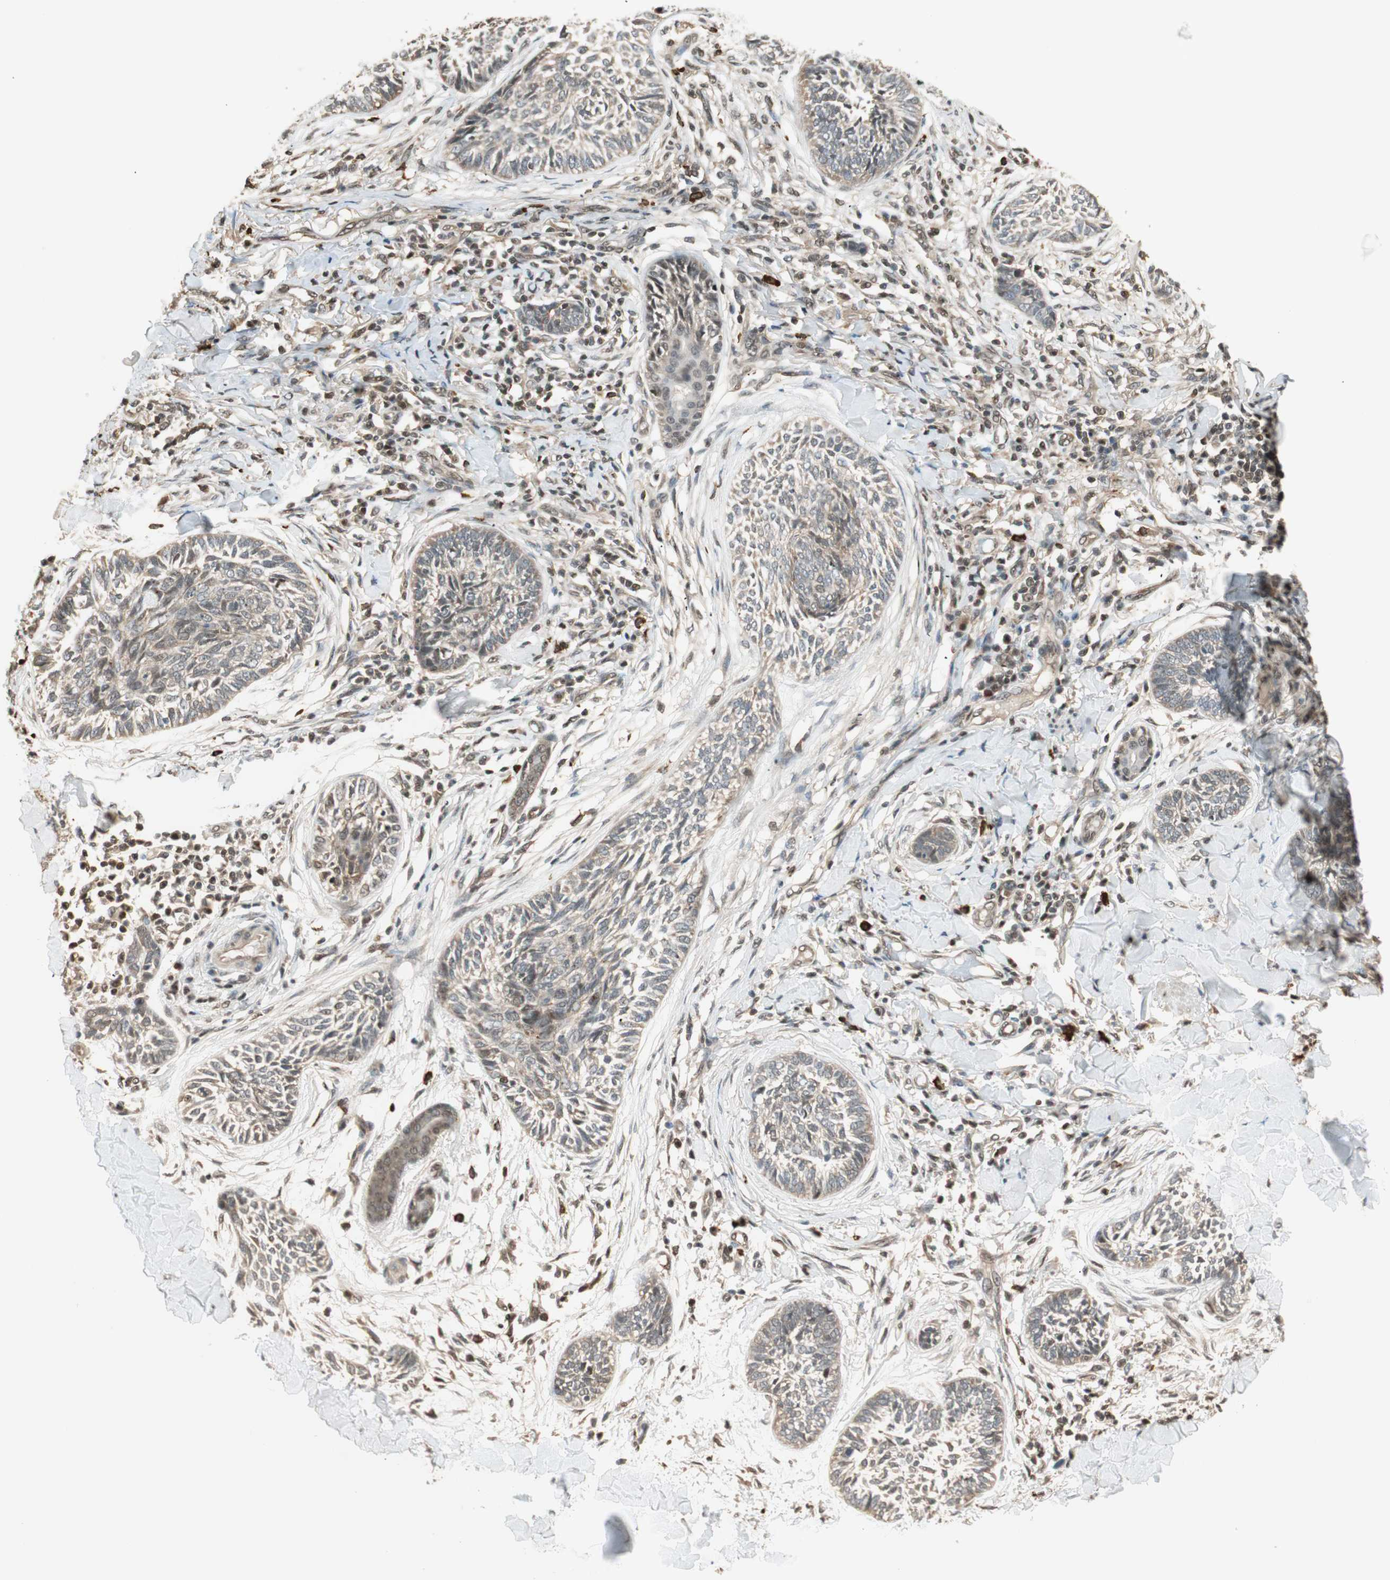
{"staining": {"intensity": "moderate", "quantity": ">75%", "location": "cytoplasmic/membranous"}, "tissue": "skin cancer", "cell_type": "Tumor cells", "image_type": "cancer", "snomed": [{"axis": "morphology", "description": "Papilloma, NOS"}, {"axis": "morphology", "description": "Basal cell carcinoma"}, {"axis": "topography", "description": "Skin"}], "caption": "Protein expression analysis of human skin papilloma reveals moderate cytoplasmic/membranous staining in about >75% of tumor cells.", "gene": "ZNF443", "patient": {"sex": "male", "age": 87}}